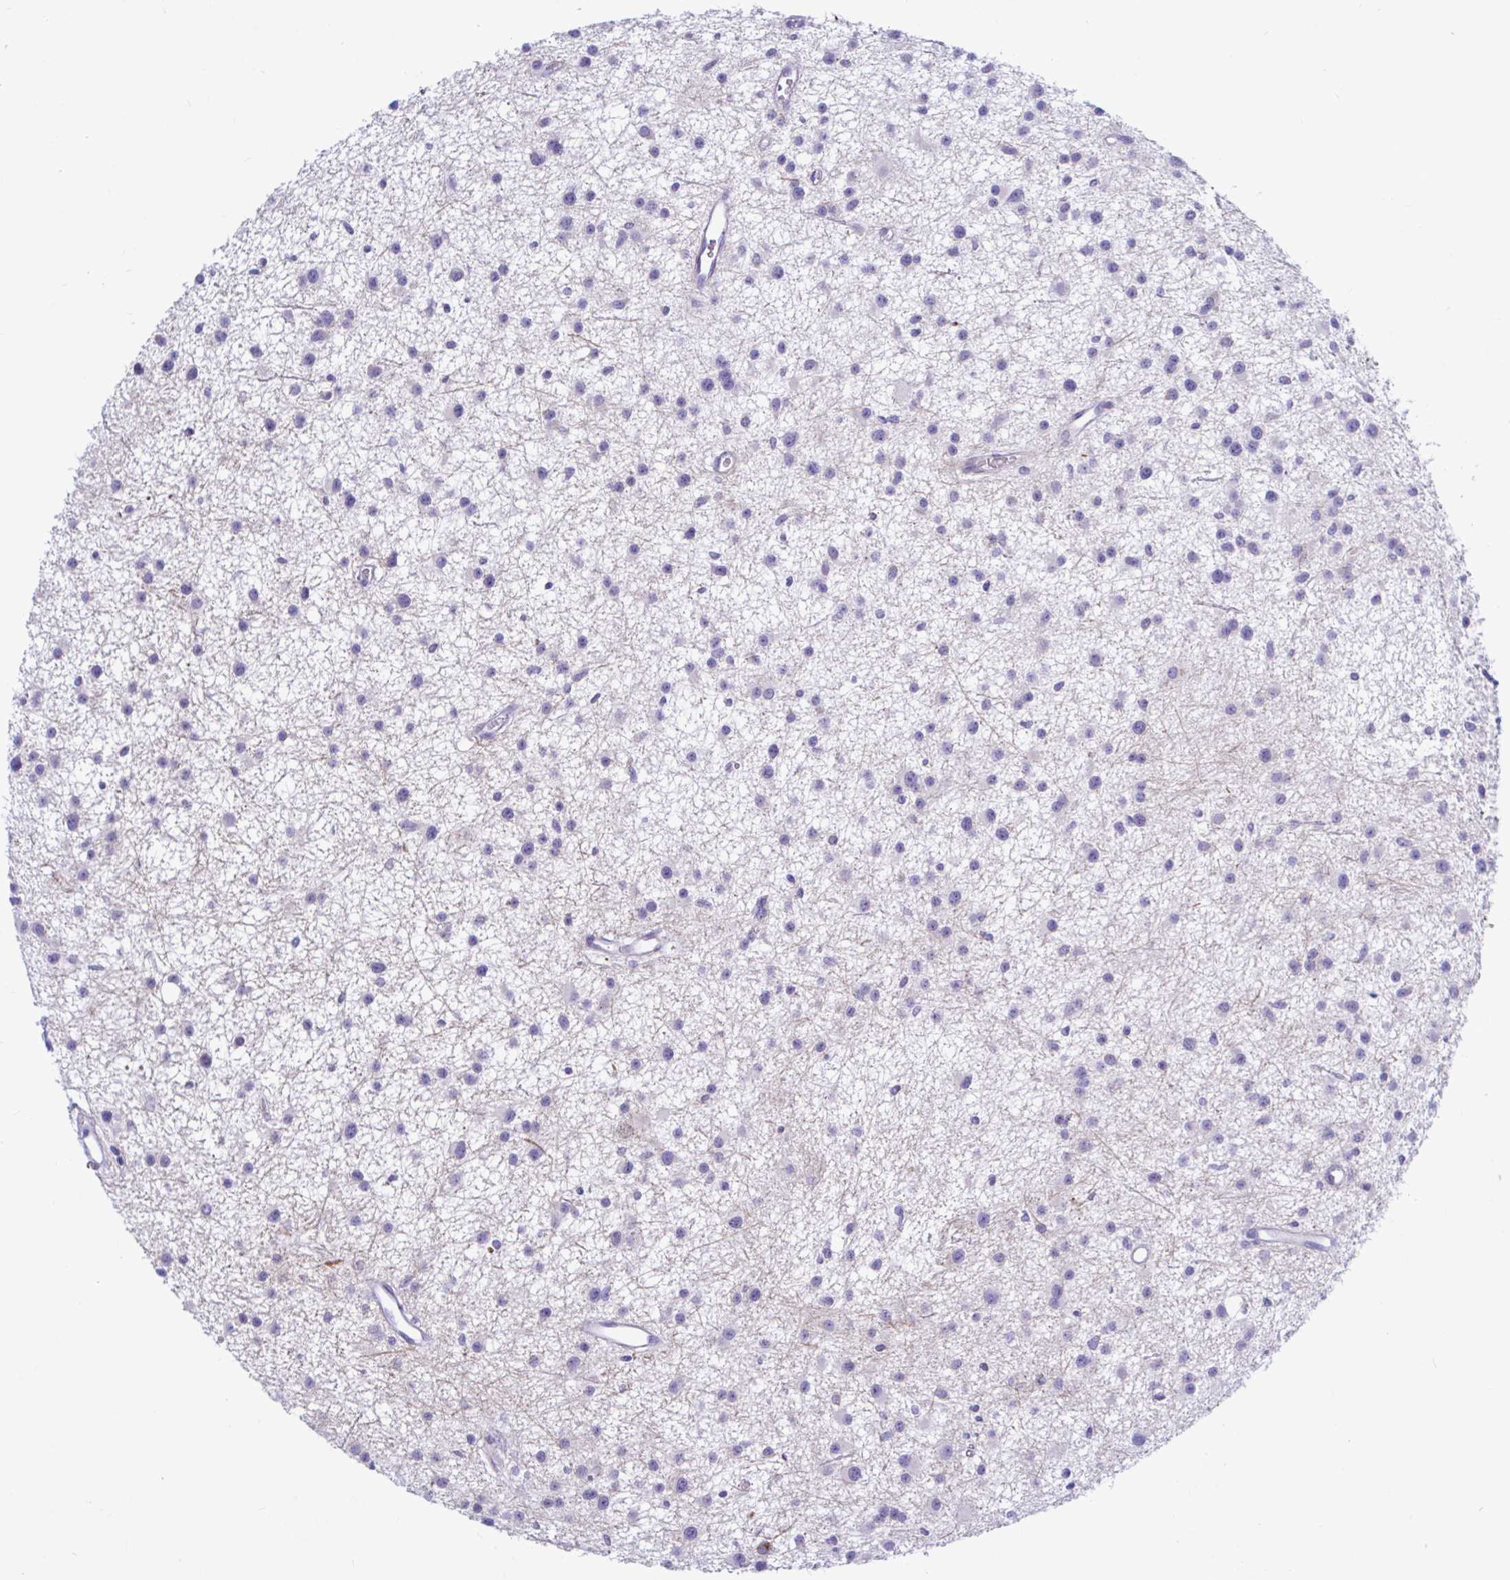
{"staining": {"intensity": "negative", "quantity": "none", "location": "none"}, "tissue": "glioma", "cell_type": "Tumor cells", "image_type": "cancer", "snomed": [{"axis": "morphology", "description": "Glioma, malignant, Low grade"}, {"axis": "topography", "description": "Brain"}], "caption": "Histopathology image shows no protein staining in tumor cells of glioma tissue.", "gene": "NBPF3", "patient": {"sex": "male", "age": 43}}